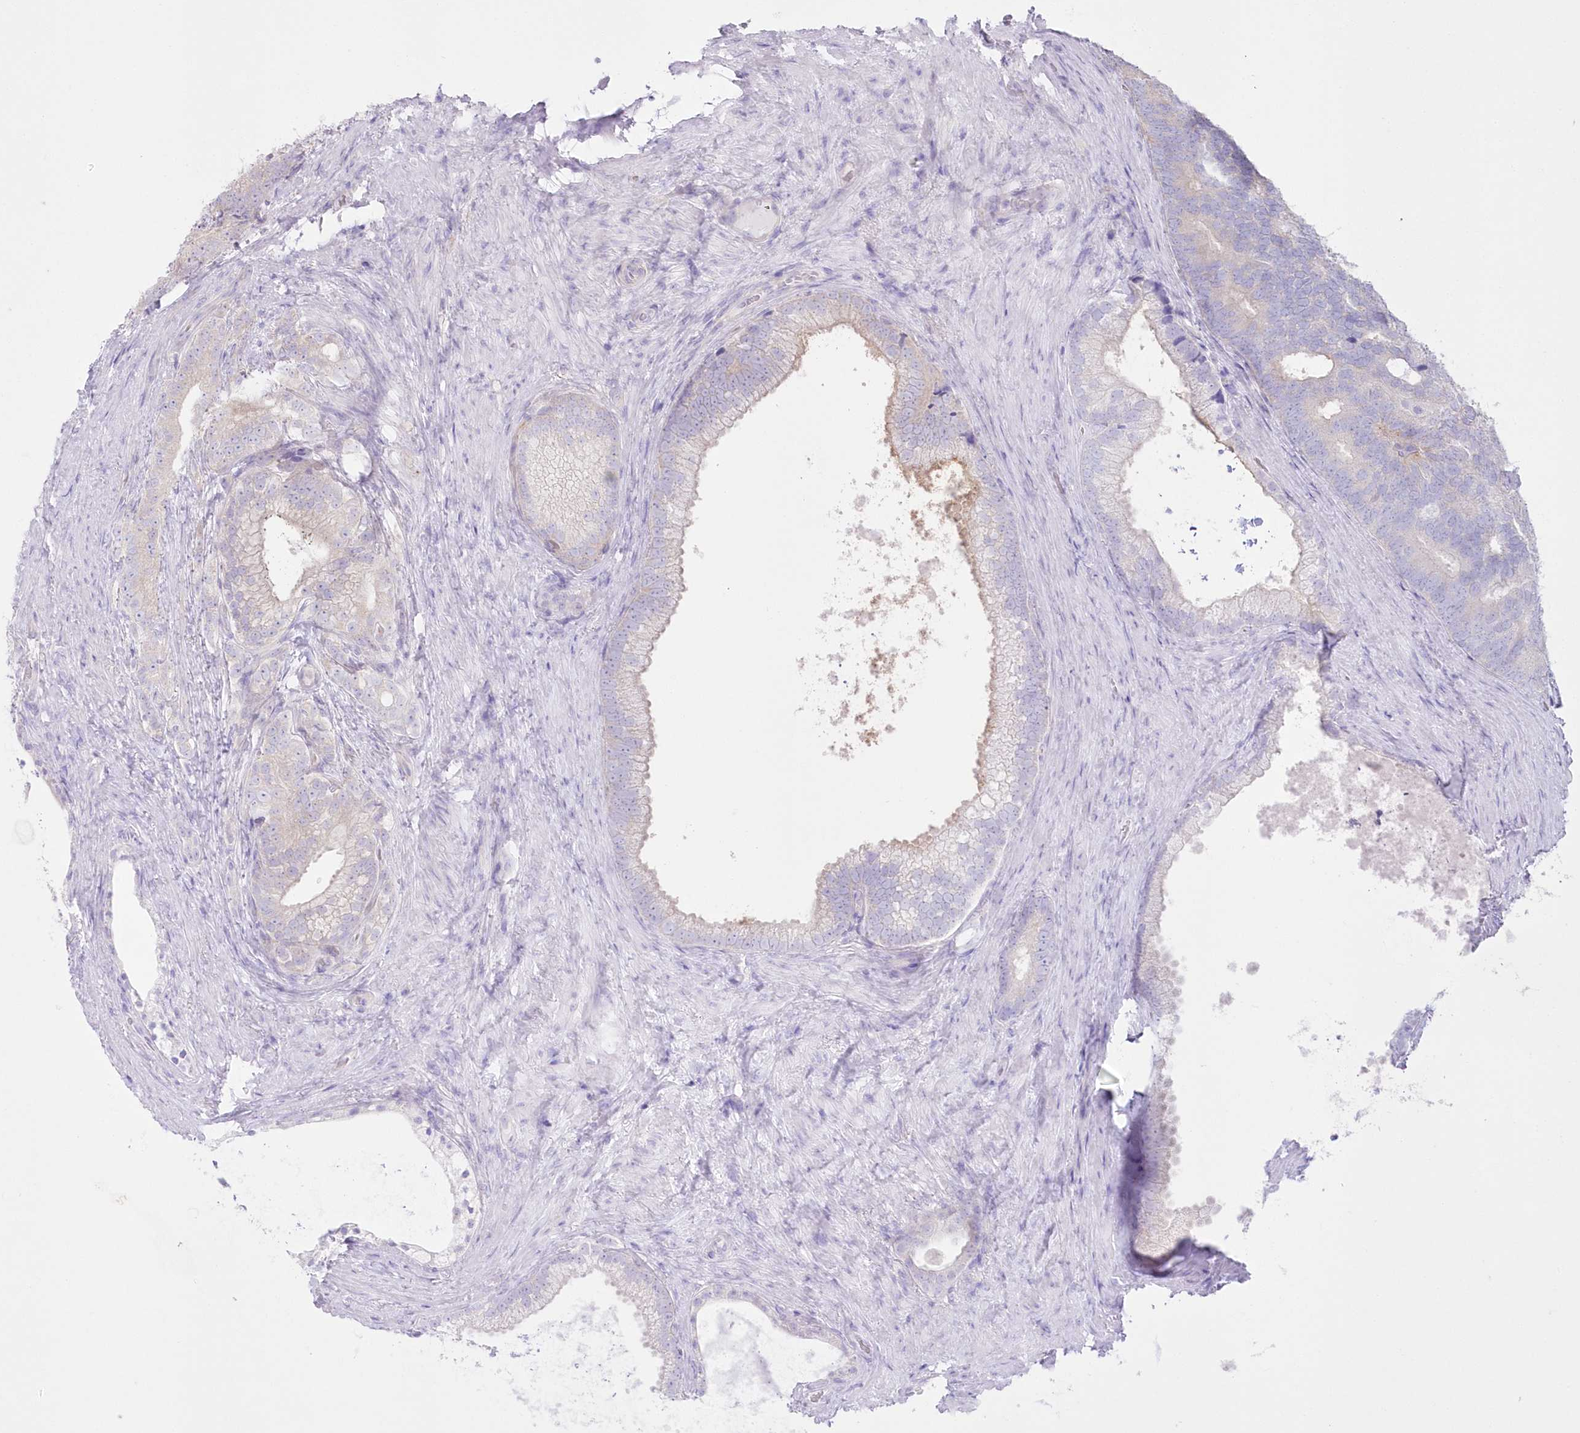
{"staining": {"intensity": "weak", "quantity": "25%-75%", "location": "cytoplasmic/membranous"}, "tissue": "prostate cancer", "cell_type": "Tumor cells", "image_type": "cancer", "snomed": [{"axis": "morphology", "description": "Adenocarcinoma, Low grade"}, {"axis": "topography", "description": "Prostate"}], "caption": "Immunohistochemical staining of prostate low-grade adenocarcinoma exhibits low levels of weak cytoplasmic/membranous staining in approximately 25%-75% of tumor cells.", "gene": "ZNF843", "patient": {"sex": "male", "age": 71}}